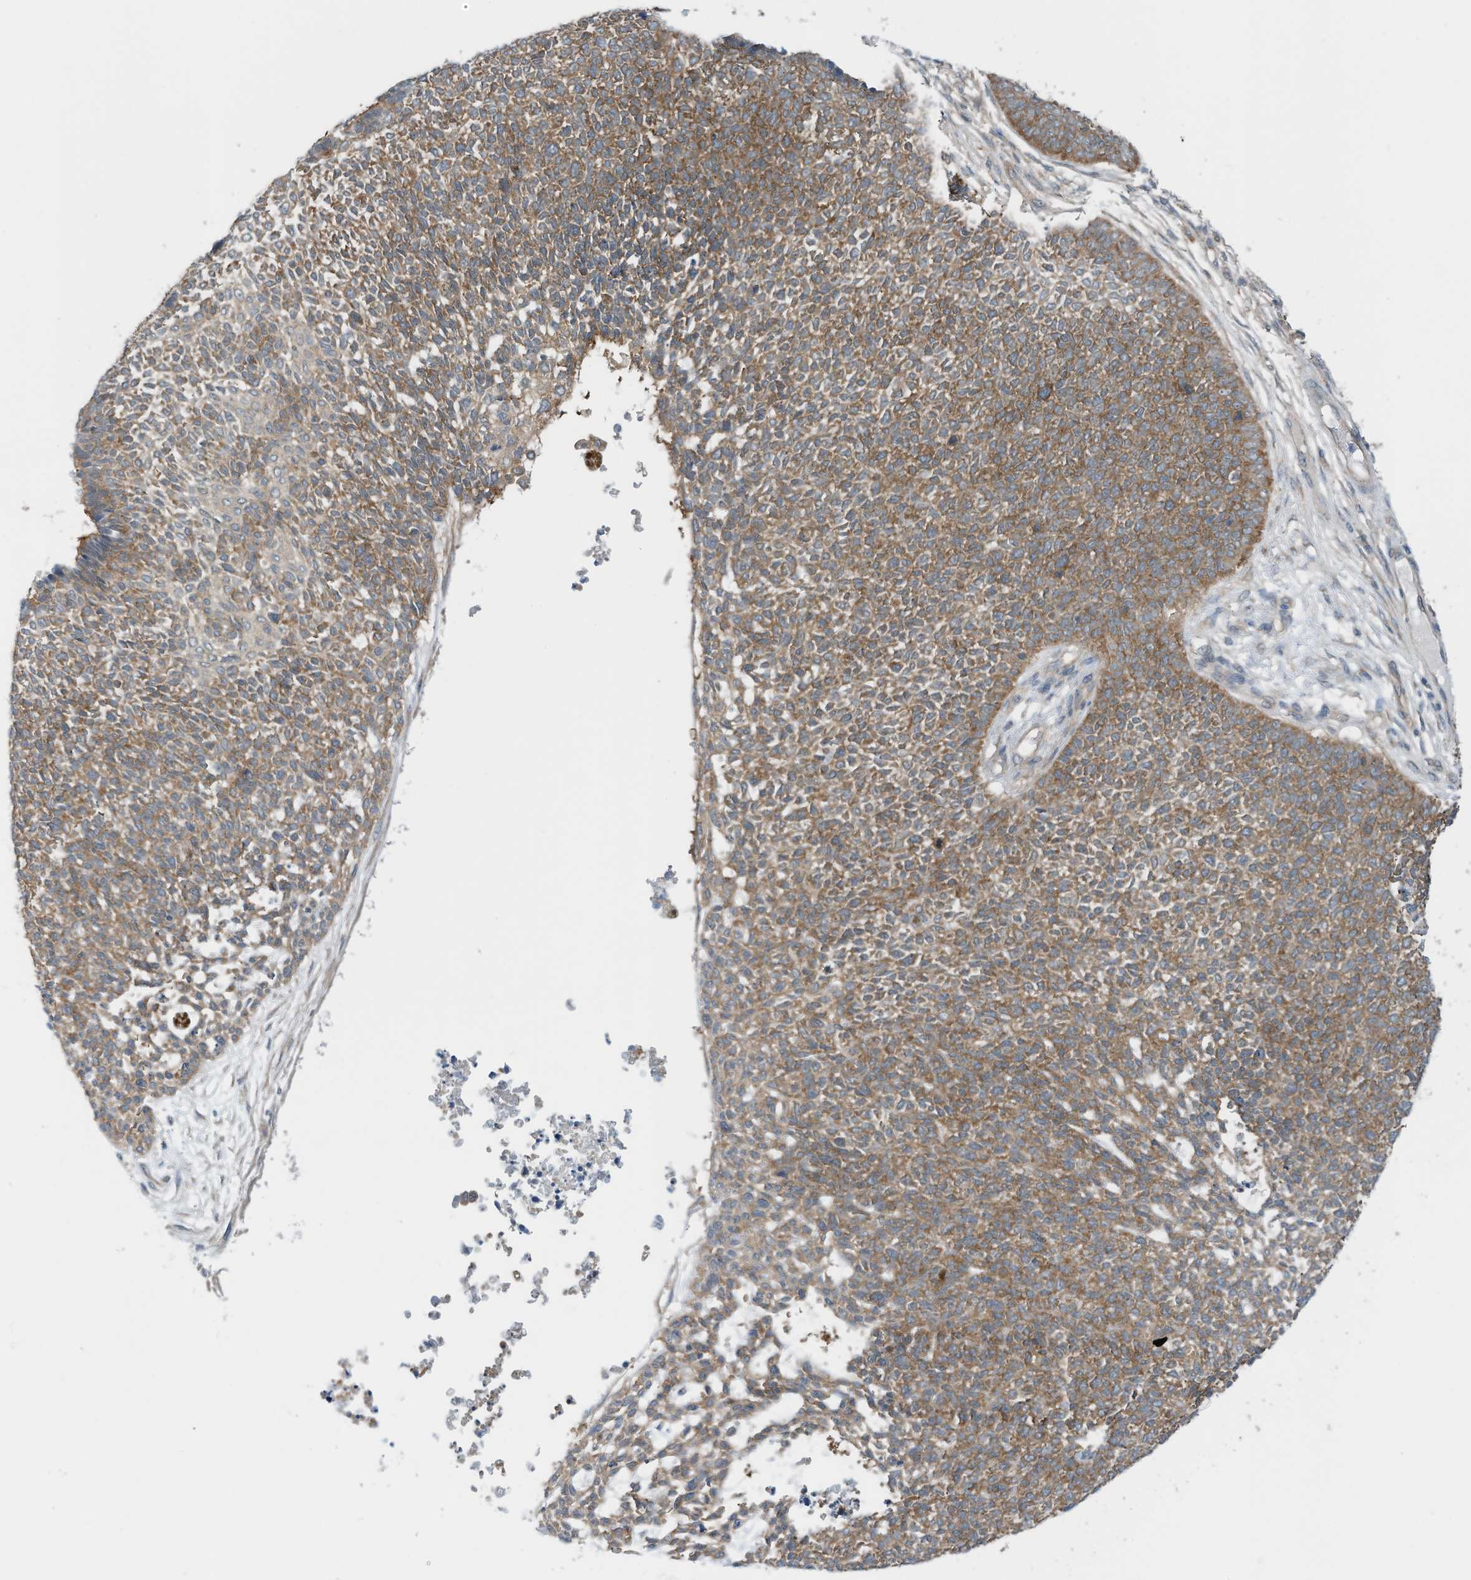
{"staining": {"intensity": "moderate", "quantity": ">75%", "location": "cytoplasmic/membranous"}, "tissue": "skin cancer", "cell_type": "Tumor cells", "image_type": "cancer", "snomed": [{"axis": "morphology", "description": "Basal cell carcinoma"}, {"axis": "topography", "description": "Skin"}], "caption": "Moderate cytoplasmic/membranous positivity for a protein is identified in about >75% of tumor cells of skin cancer using immunohistochemistry (IHC).", "gene": "REPS1", "patient": {"sex": "female", "age": 84}}